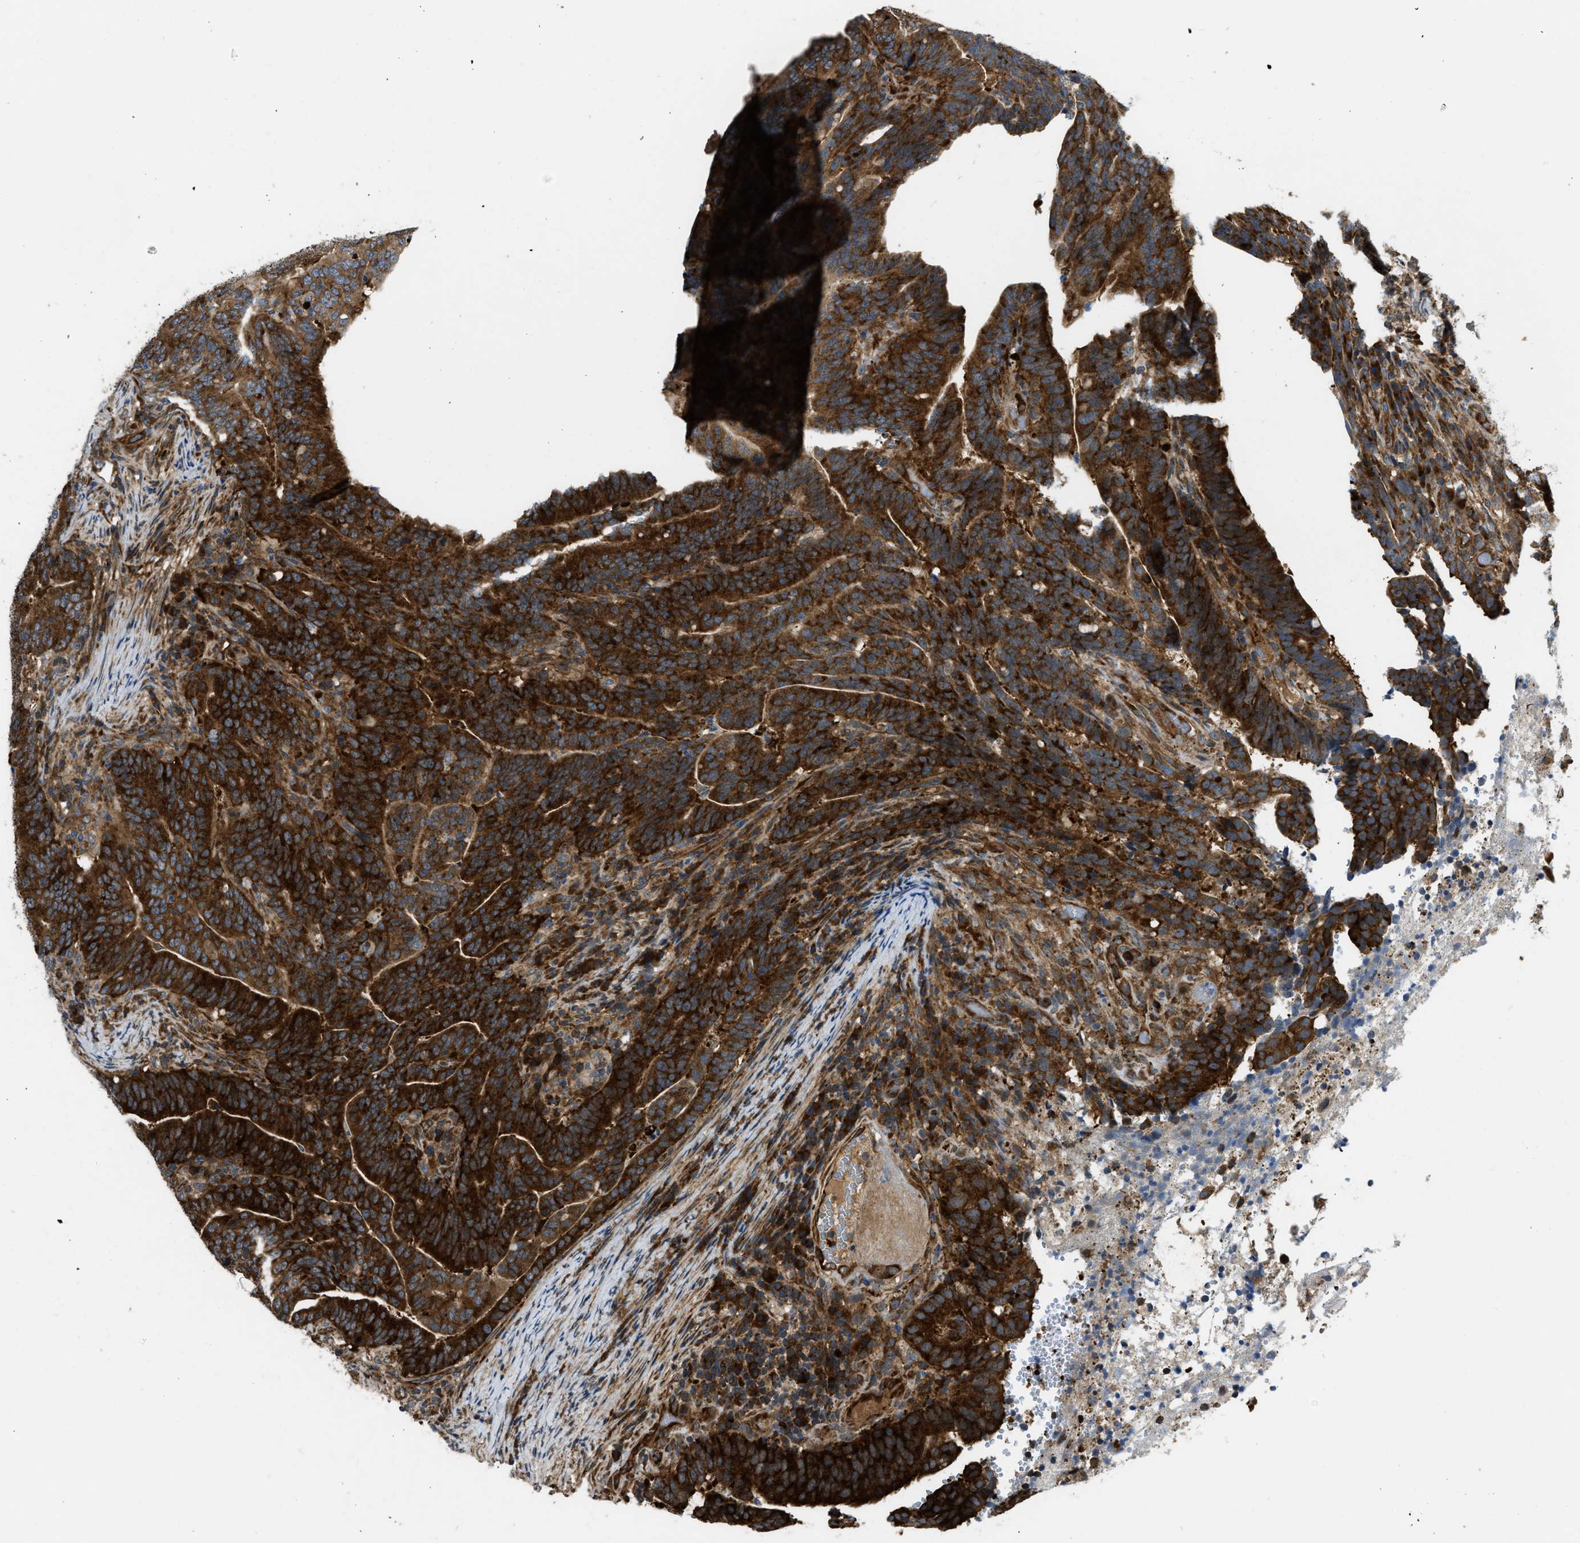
{"staining": {"intensity": "strong", "quantity": ">75%", "location": "cytoplasmic/membranous"}, "tissue": "colorectal cancer", "cell_type": "Tumor cells", "image_type": "cancer", "snomed": [{"axis": "morphology", "description": "Adenocarcinoma, NOS"}, {"axis": "topography", "description": "Colon"}], "caption": "Adenocarcinoma (colorectal) stained for a protein (brown) demonstrates strong cytoplasmic/membranous positive expression in about >75% of tumor cells.", "gene": "RASGRF2", "patient": {"sex": "female", "age": 66}}